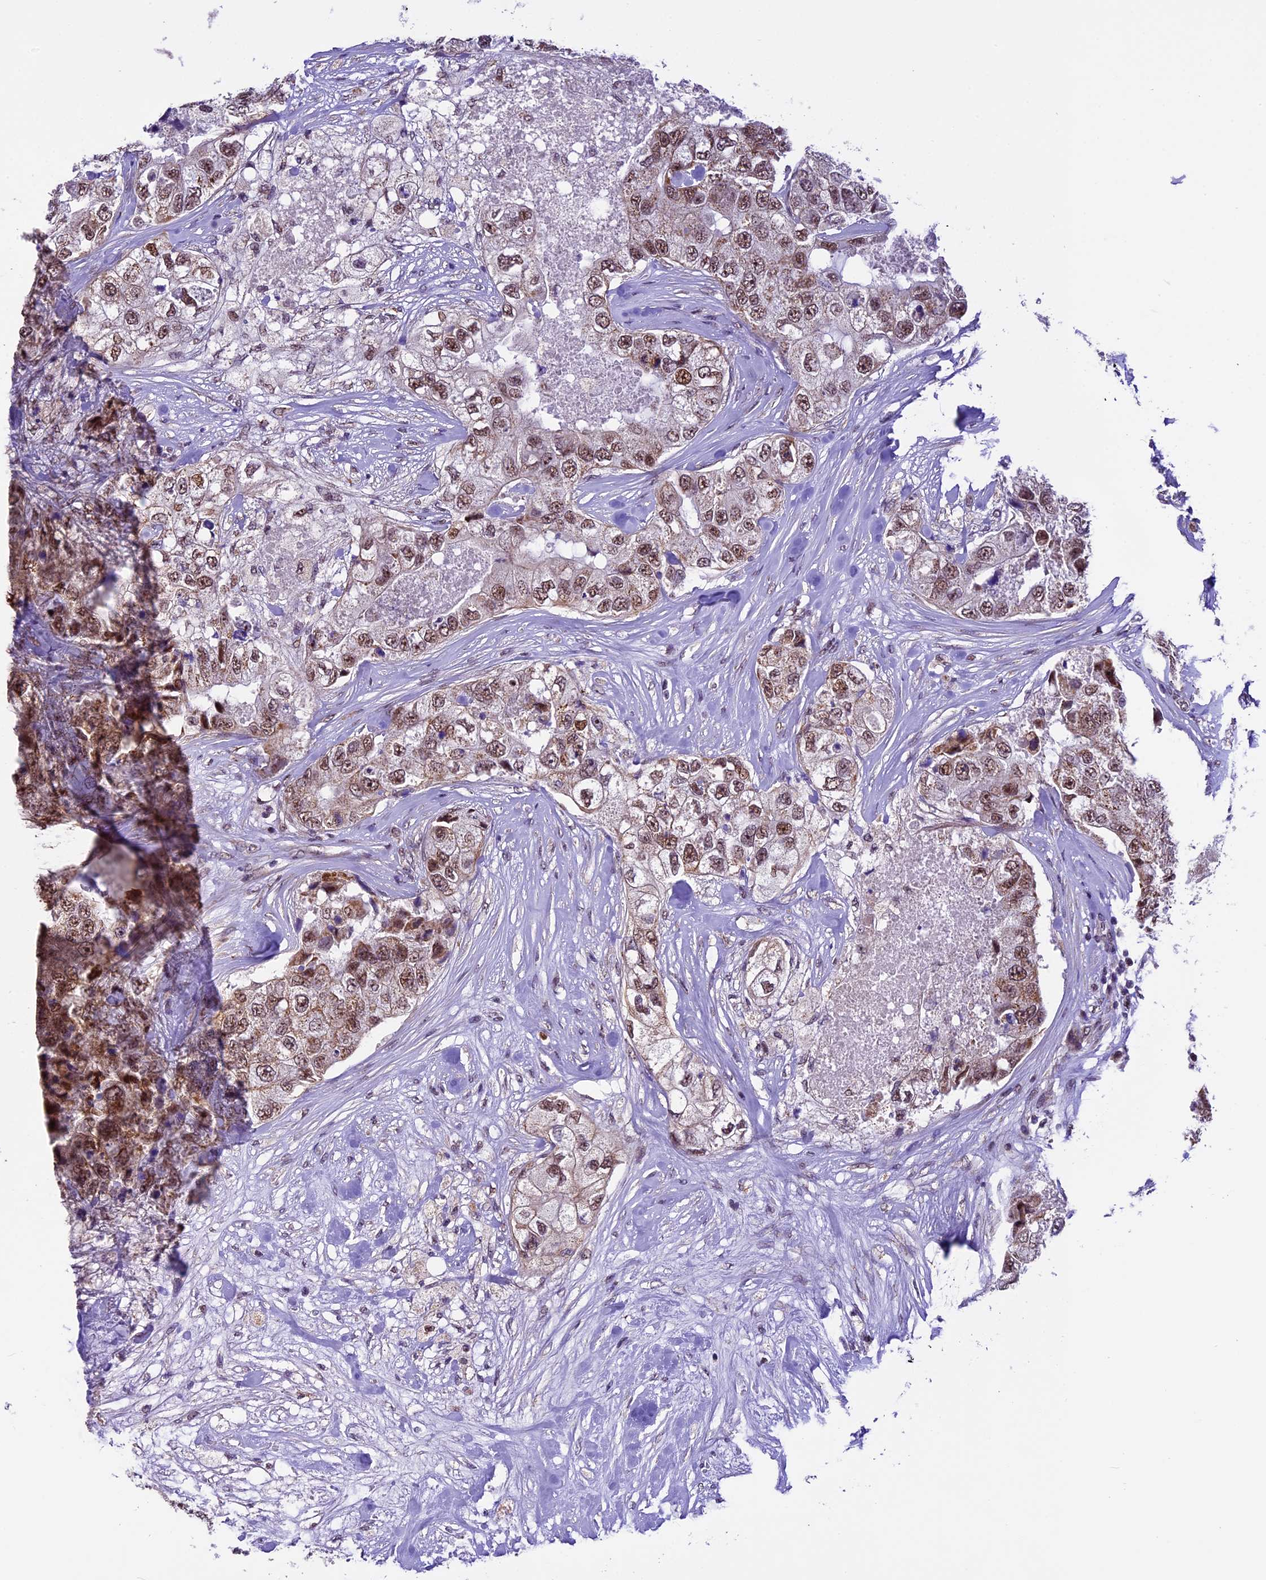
{"staining": {"intensity": "moderate", "quantity": ">75%", "location": "nuclear"}, "tissue": "breast cancer", "cell_type": "Tumor cells", "image_type": "cancer", "snomed": [{"axis": "morphology", "description": "Duct carcinoma"}, {"axis": "topography", "description": "Breast"}], "caption": "Invasive ductal carcinoma (breast) tissue exhibits moderate nuclear positivity in approximately >75% of tumor cells, visualized by immunohistochemistry. The staining was performed using DAB (3,3'-diaminobenzidine) to visualize the protein expression in brown, while the nuclei were stained in blue with hematoxylin (Magnification: 20x).", "gene": "CARS2", "patient": {"sex": "female", "age": 62}}